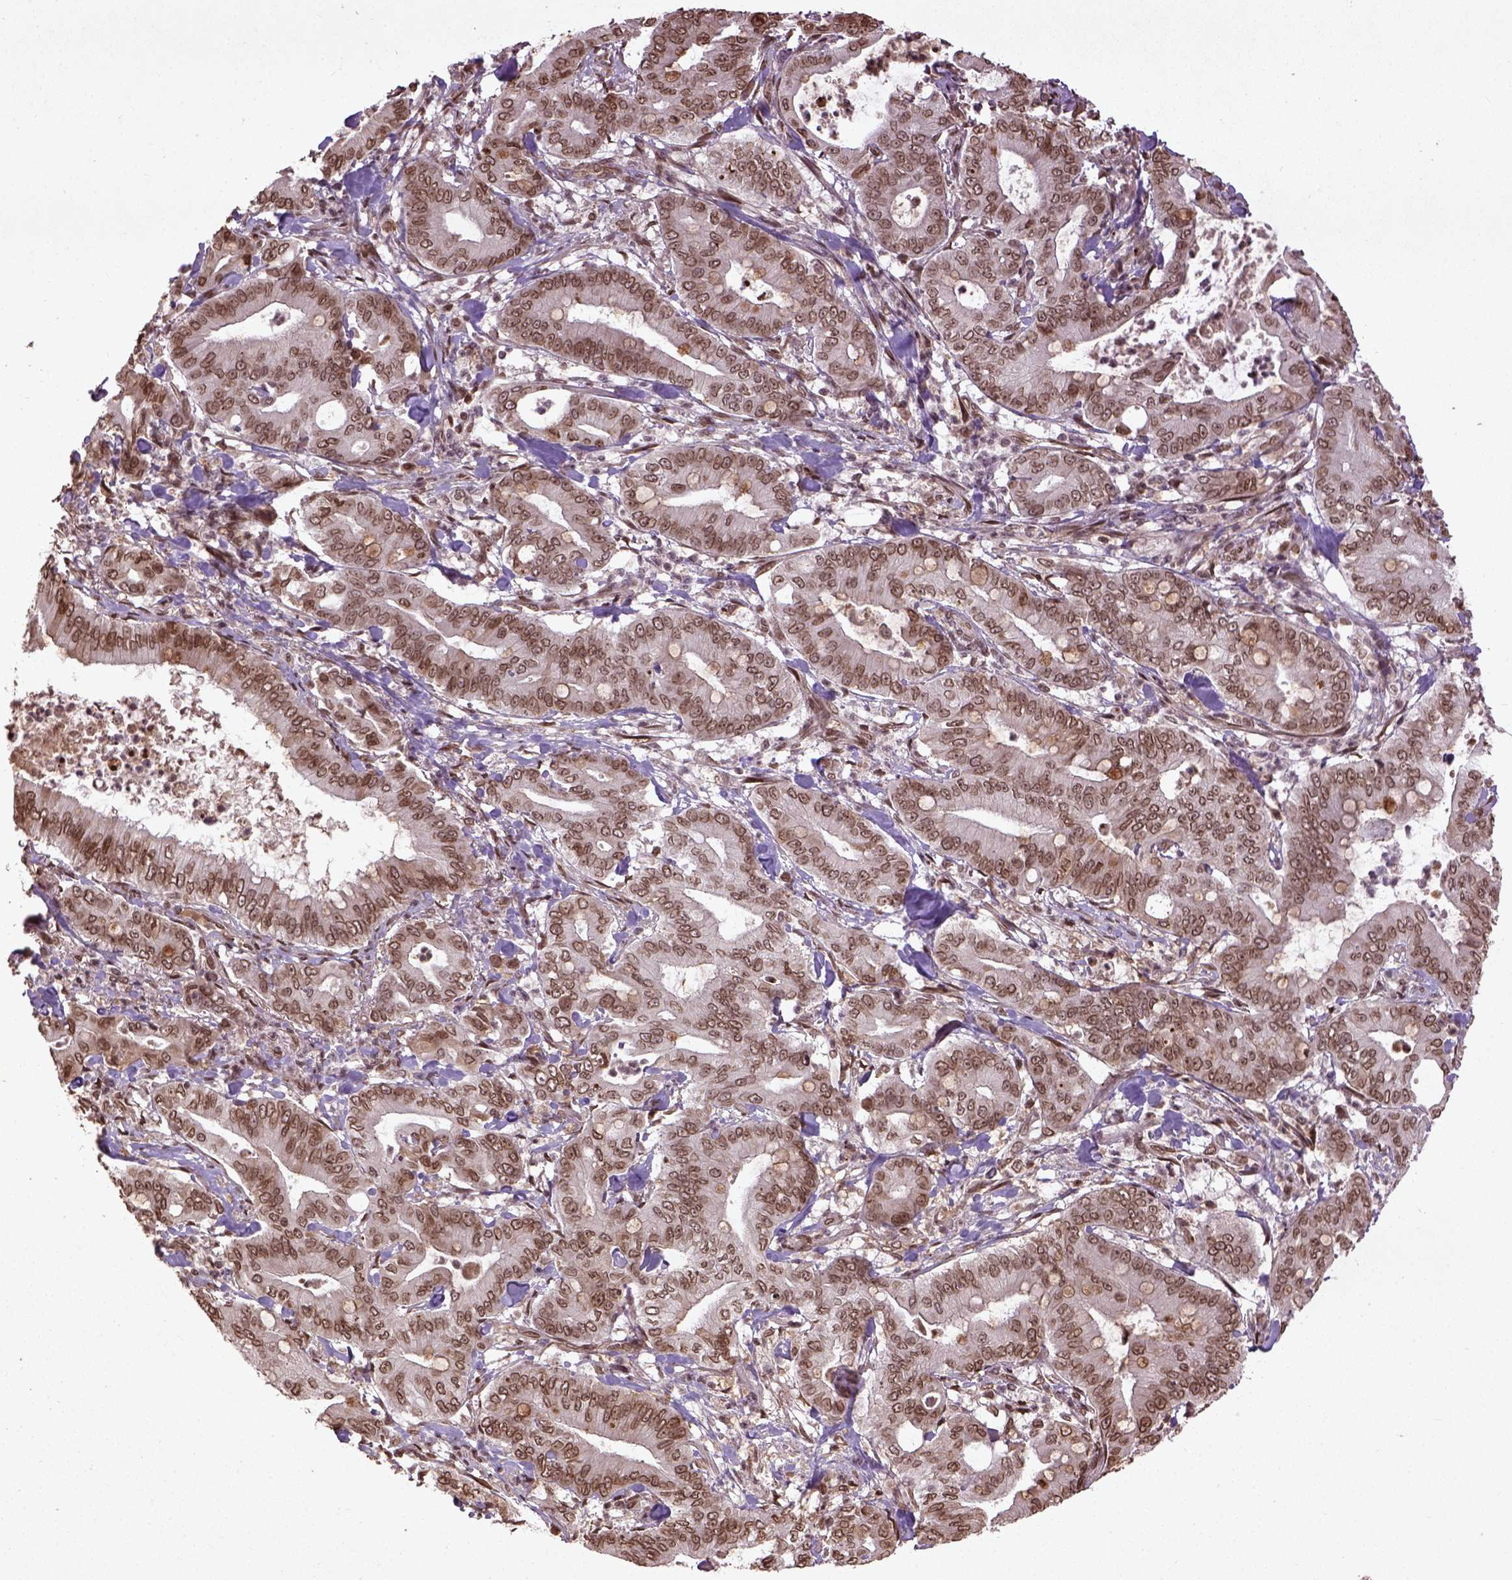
{"staining": {"intensity": "moderate", "quantity": ">75%", "location": "nuclear"}, "tissue": "pancreatic cancer", "cell_type": "Tumor cells", "image_type": "cancer", "snomed": [{"axis": "morphology", "description": "Adenocarcinoma, NOS"}, {"axis": "topography", "description": "Pancreas"}], "caption": "Tumor cells display medium levels of moderate nuclear staining in about >75% of cells in human pancreatic cancer.", "gene": "BANF1", "patient": {"sex": "male", "age": 71}}